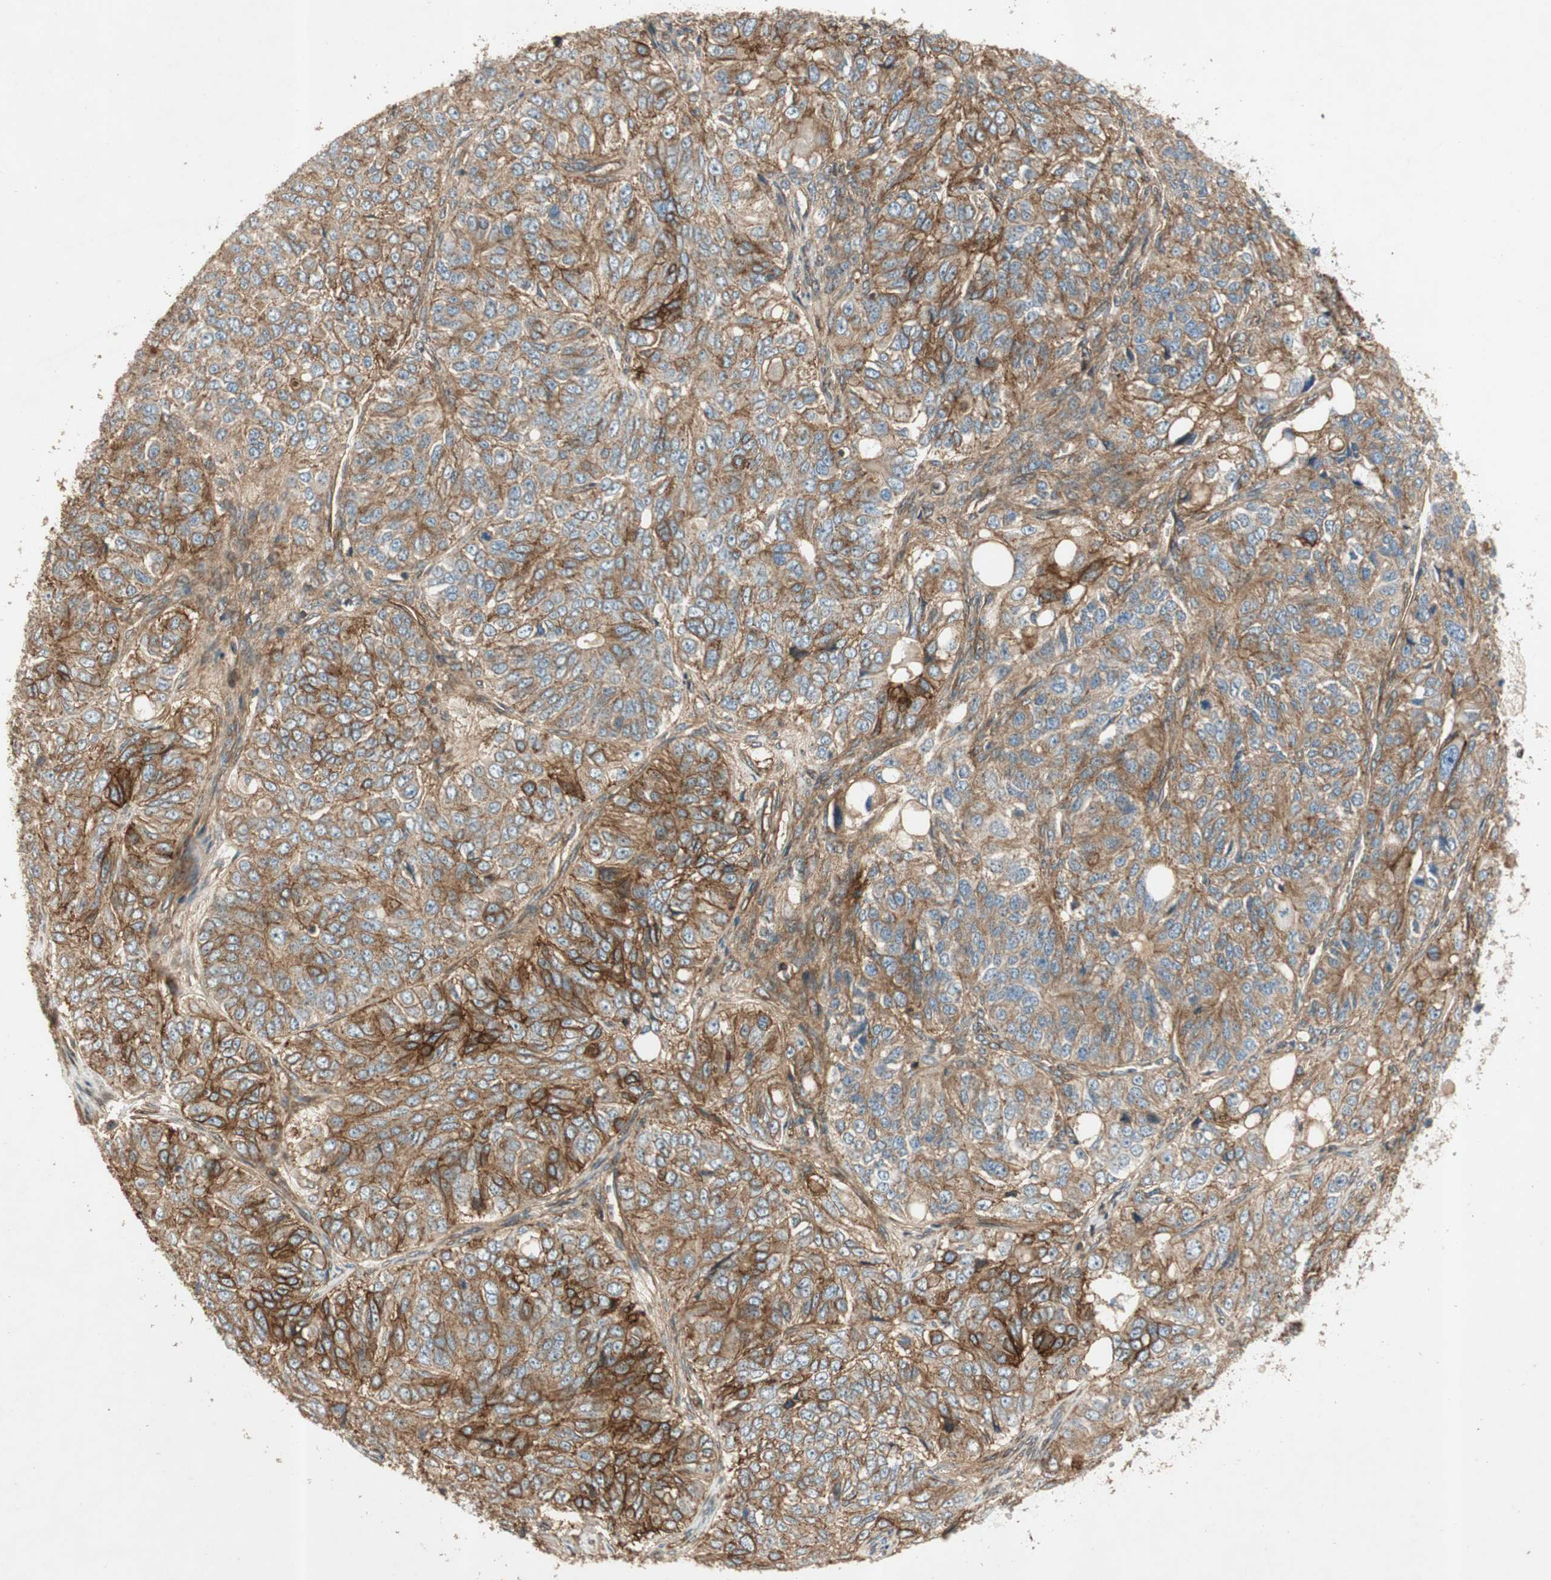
{"staining": {"intensity": "moderate", "quantity": ">75%", "location": "cytoplasmic/membranous"}, "tissue": "ovarian cancer", "cell_type": "Tumor cells", "image_type": "cancer", "snomed": [{"axis": "morphology", "description": "Carcinoma, endometroid"}, {"axis": "topography", "description": "Ovary"}], "caption": "Immunohistochemistry (IHC) (DAB) staining of ovarian cancer displays moderate cytoplasmic/membranous protein positivity in approximately >75% of tumor cells.", "gene": "BTN3A3", "patient": {"sex": "female", "age": 51}}